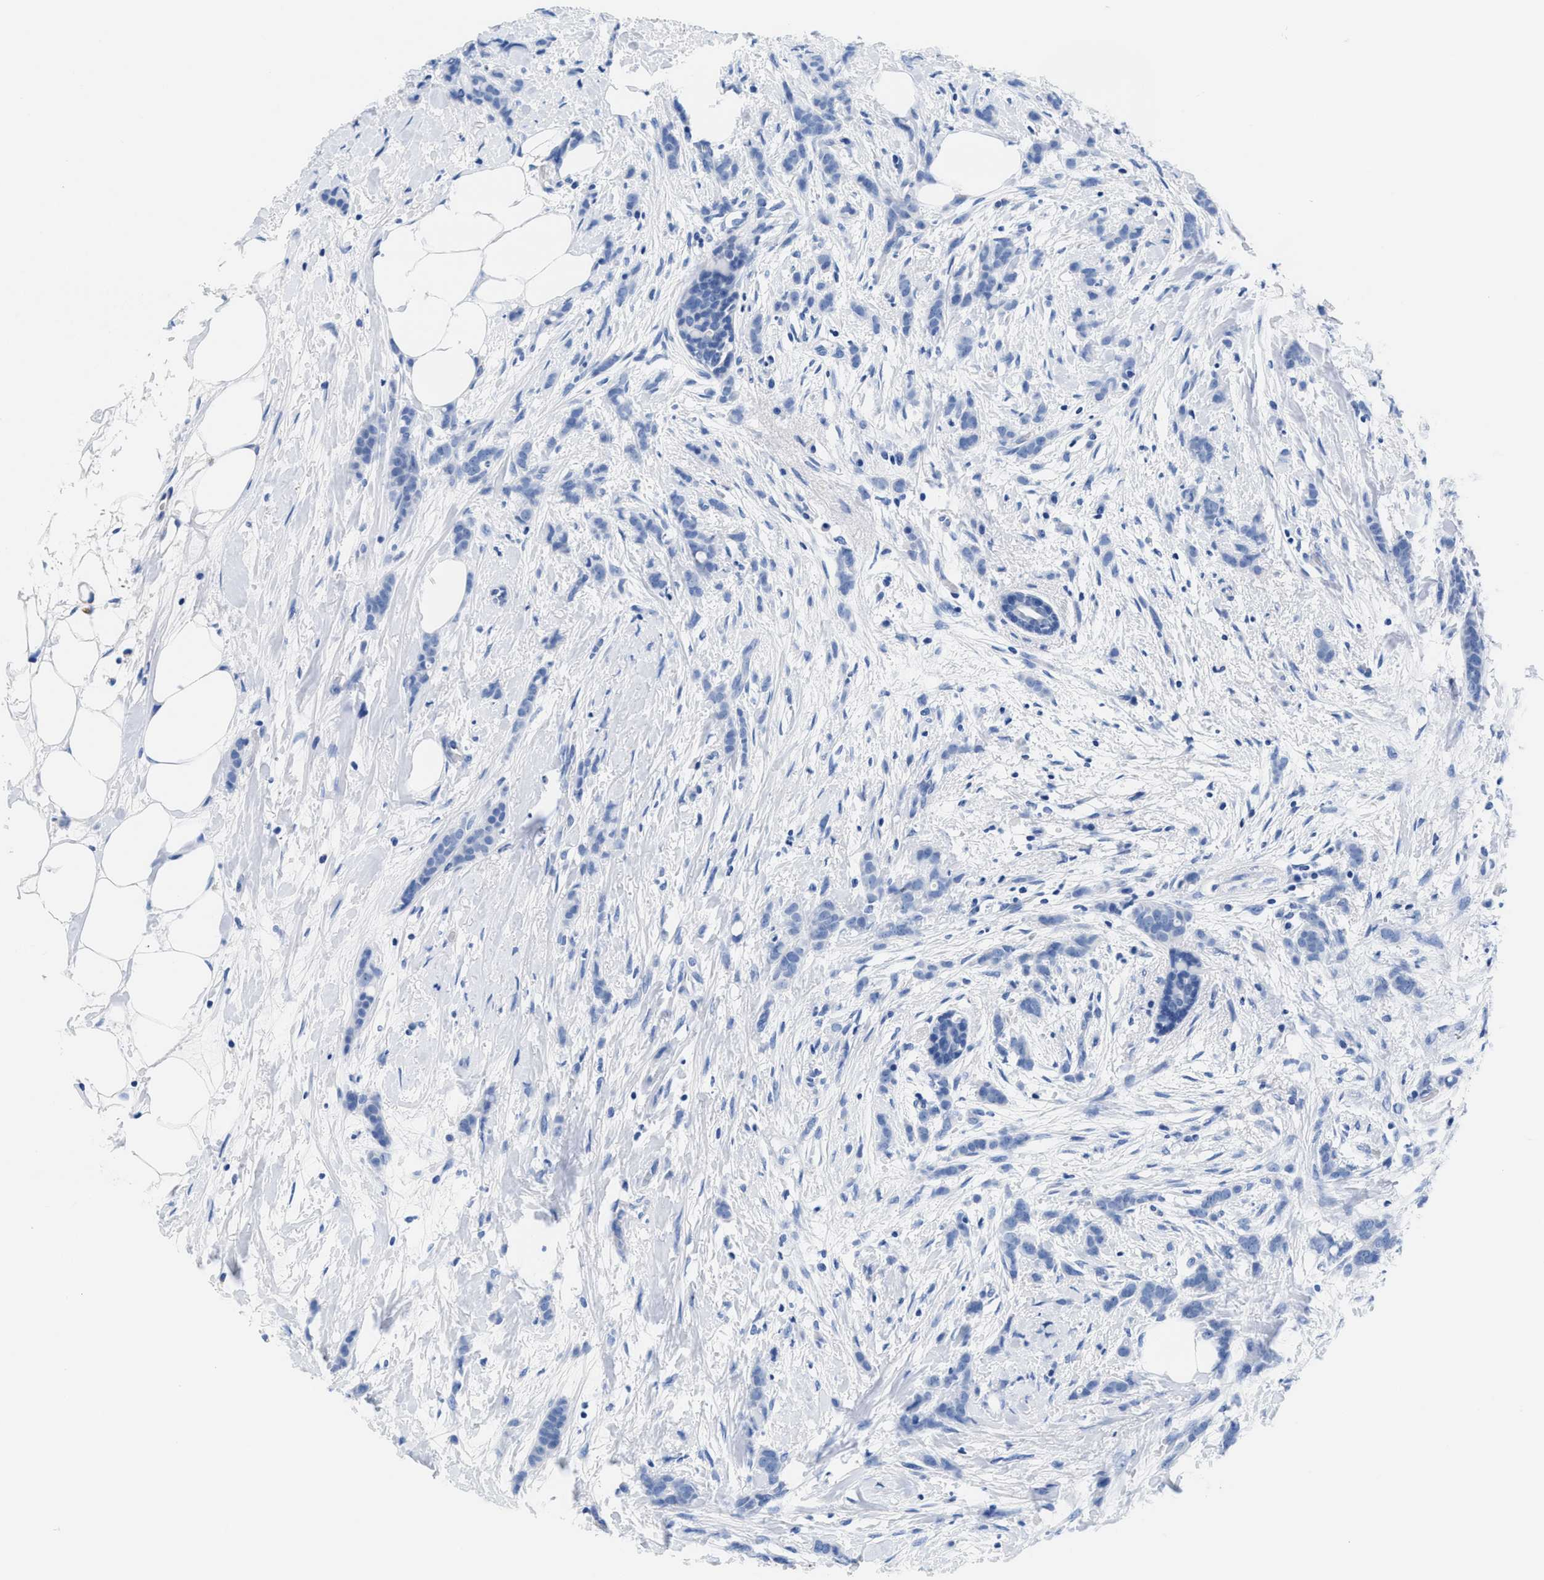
{"staining": {"intensity": "negative", "quantity": "none", "location": "none"}, "tissue": "breast cancer", "cell_type": "Tumor cells", "image_type": "cancer", "snomed": [{"axis": "morphology", "description": "Lobular carcinoma, in situ"}, {"axis": "morphology", "description": "Lobular carcinoma"}, {"axis": "topography", "description": "Breast"}], "caption": "DAB (3,3'-diaminobenzidine) immunohistochemical staining of breast cancer (lobular carcinoma) shows no significant positivity in tumor cells. The staining was performed using DAB (3,3'-diaminobenzidine) to visualize the protein expression in brown, while the nuclei were stained in blue with hematoxylin (Magnification: 20x).", "gene": "SLFN13", "patient": {"sex": "female", "age": 41}}